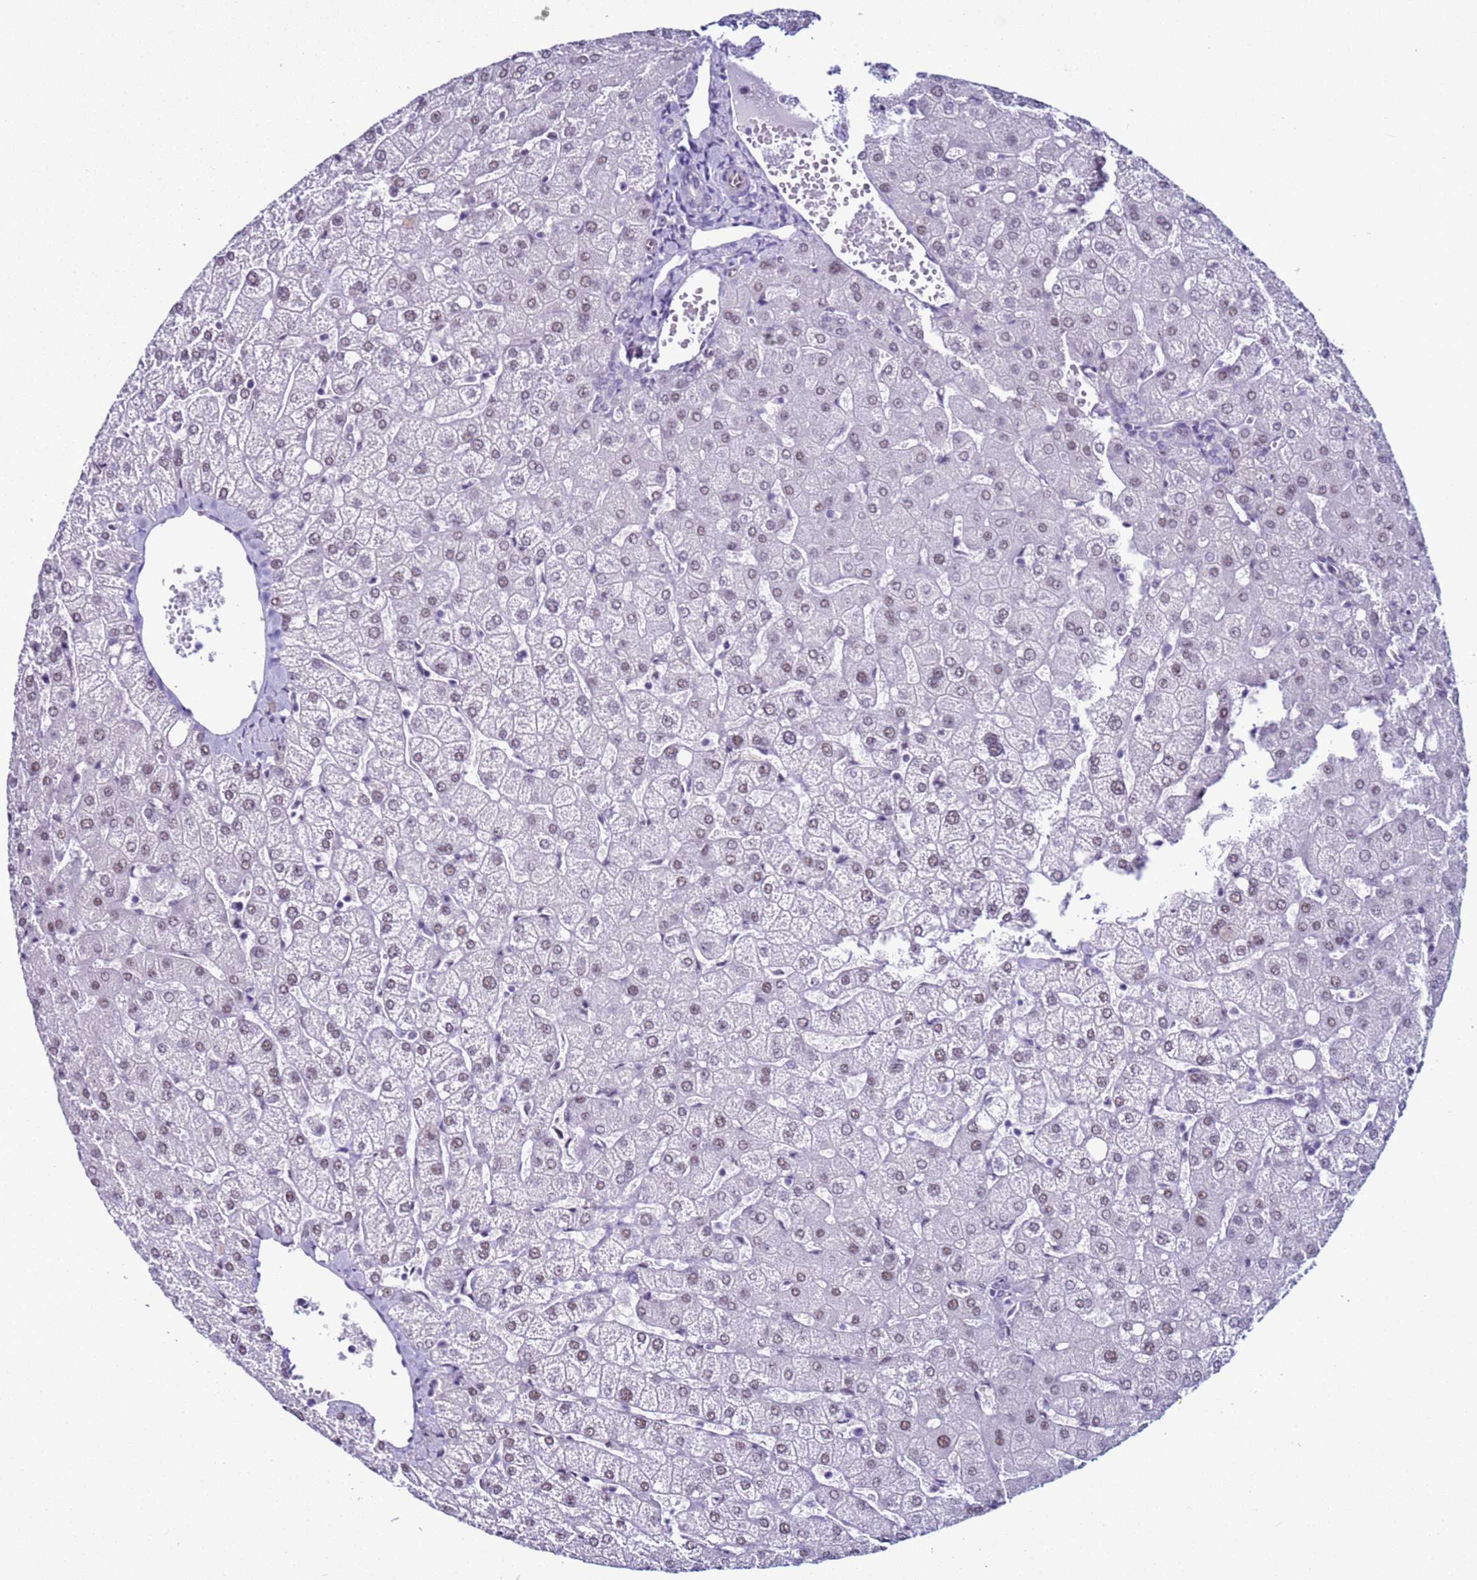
{"staining": {"intensity": "negative", "quantity": "none", "location": "none"}, "tissue": "liver", "cell_type": "Cholangiocytes", "image_type": "normal", "snomed": [{"axis": "morphology", "description": "Normal tissue, NOS"}, {"axis": "topography", "description": "Liver"}], "caption": "Immunohistochemistry (IHC) histopathology image of normal liver: liver stained with DAB (3,3'-diaminobenzidine) reveals no significant protein positivity in cholangiocytes. Nuclei are stained in blue.", "gene": "LRRC10B", "patient": {"sex": "female", "age": 54}}